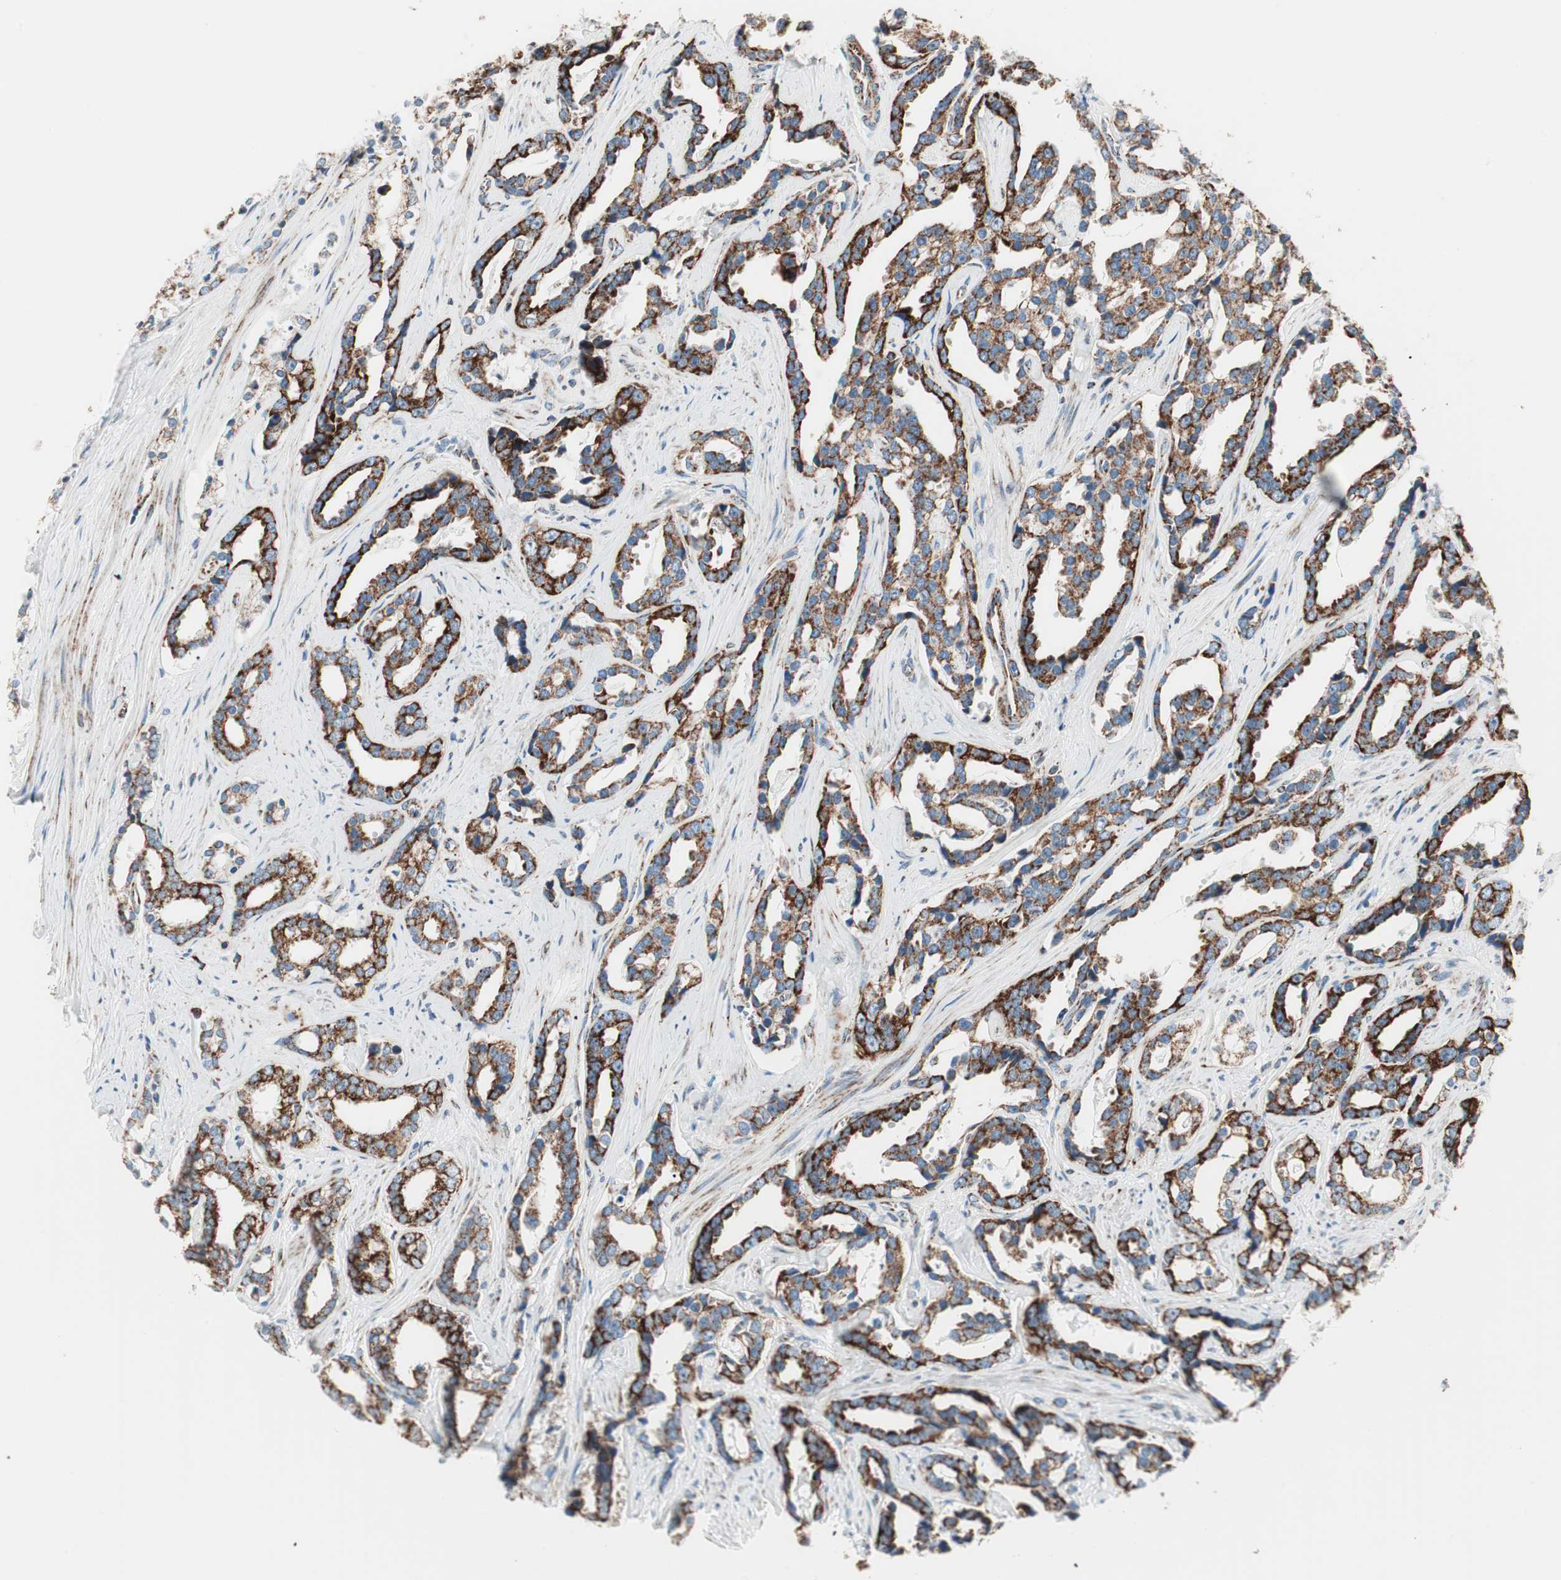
{"staining": {"intensity": "strong", "quantity": ">75%", "location": "cytoplasmic/membranous"}, "tissue": "prostate cancer", "cell_type": "Tumor cells", "image_type": "cancer", "snomed": [{"axis": "morphology", "description": "Adenocarcinoma, High grade"}, {"axis": "topography", "description": "Prostate"}], "caption": "Immunohistochemical staining of prostate cancer (adenocarcinoma (high-grade)) demonstrates strong cytoplasmic/membranous protein positivity in about >75% of tumor cells. The staining was performed using DAB, with brown indicating positive protein expression. Nuclei are stained blue with hematoxylin.", "gene": "TOMM20", "patient": {"sex": "male", "age": 67}}